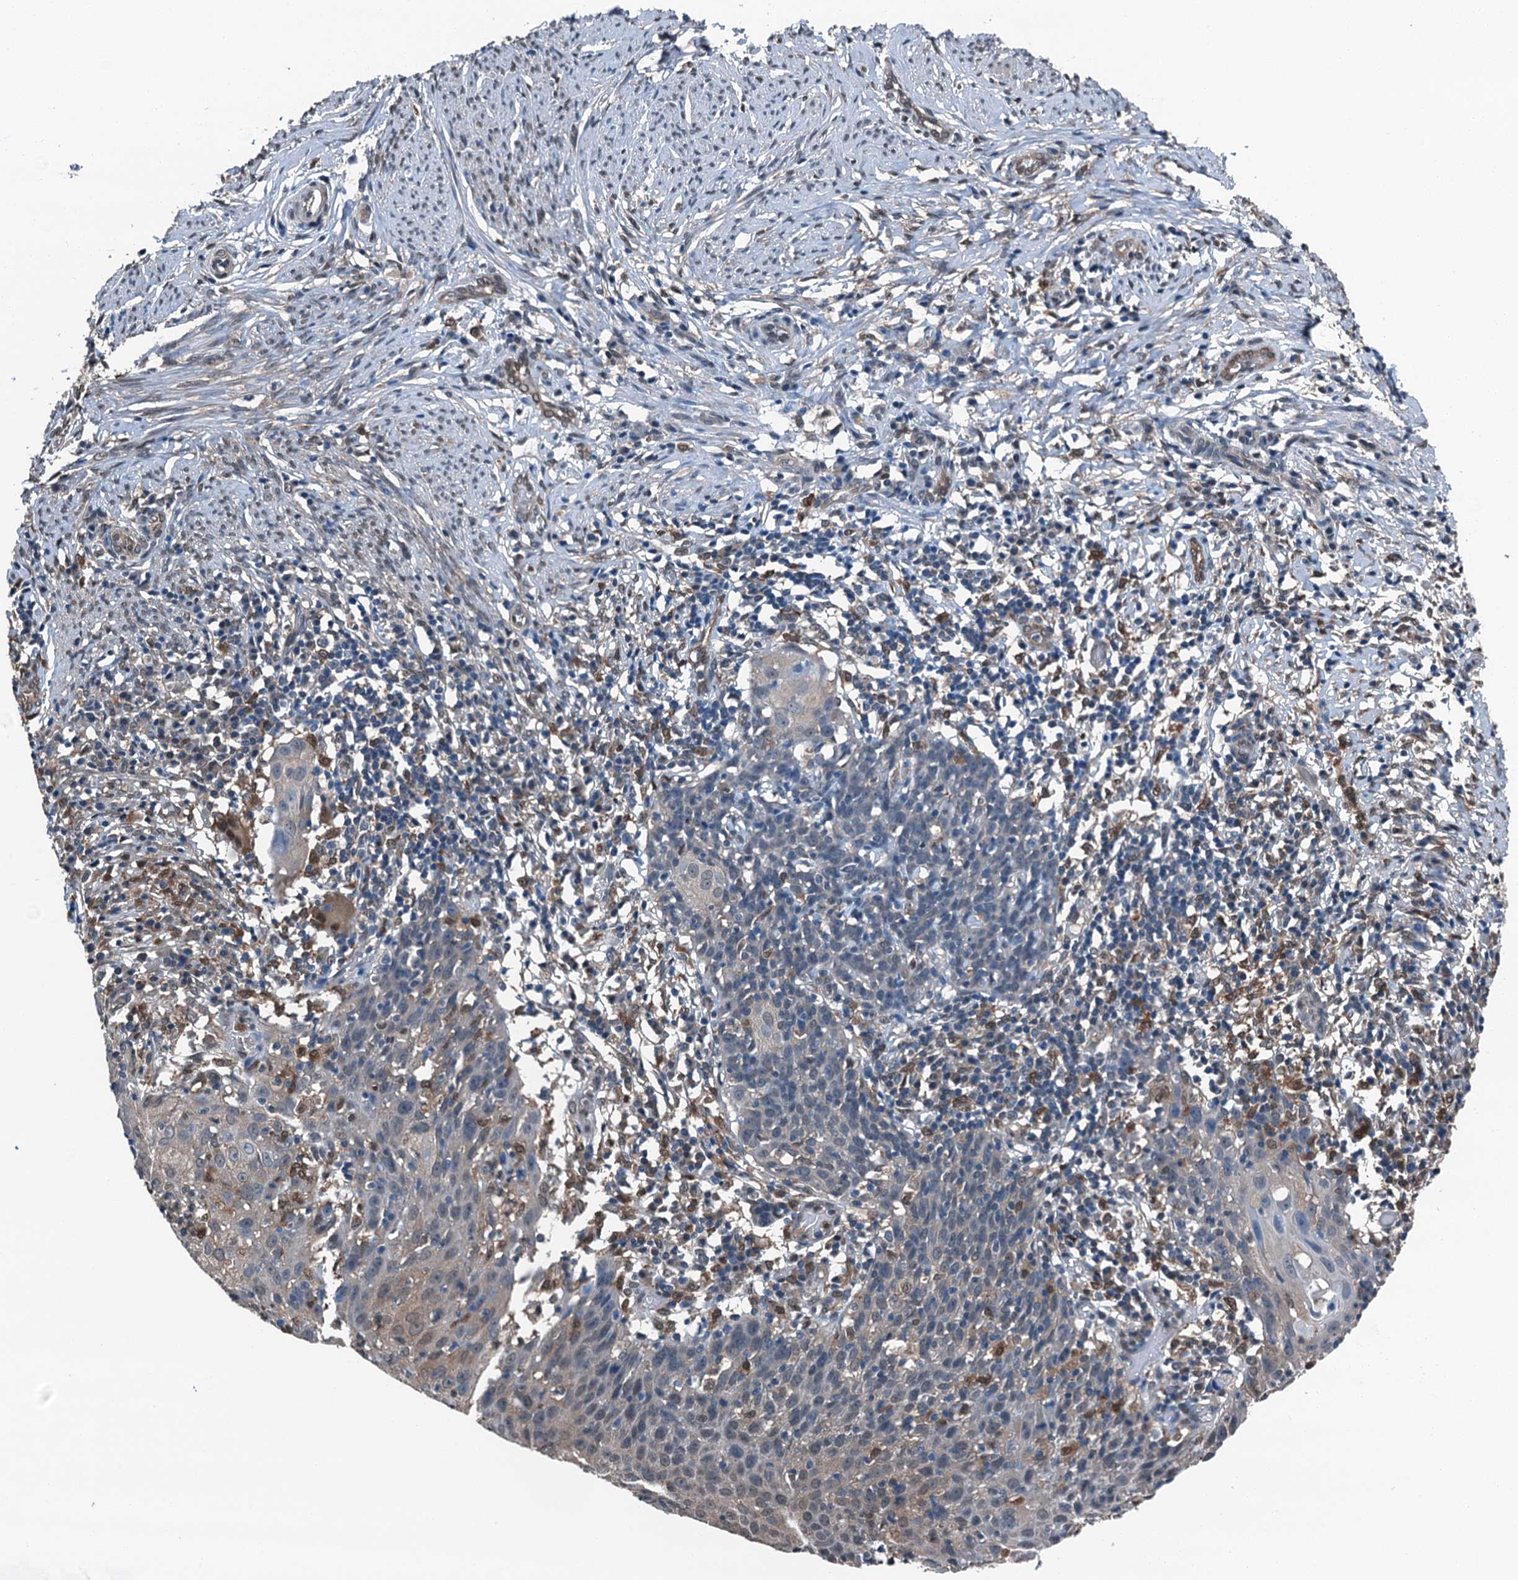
{"staining": {"intensity": "weak", "quantity": "<25%", "location": "cytoplasmic/membranous"}, "tissue": "cervical cancer", "cell_type": "Tumor cells", "image_type": "cancer", "snomed": [{"axis": "morphology", "description": "Squamous cell carcinoma, NOS"}, {"axis": "topography", "description": "Cervix"}], "caption": "High power microscopy histopathology image of an immunohistochemistry (IHC) micrograph of cervical cancer (squamous cell carcinoma), revealing no significant positivity in tumor cells.", "gene": "RNH1", "patient": {"sex": "female", "age": 50}}